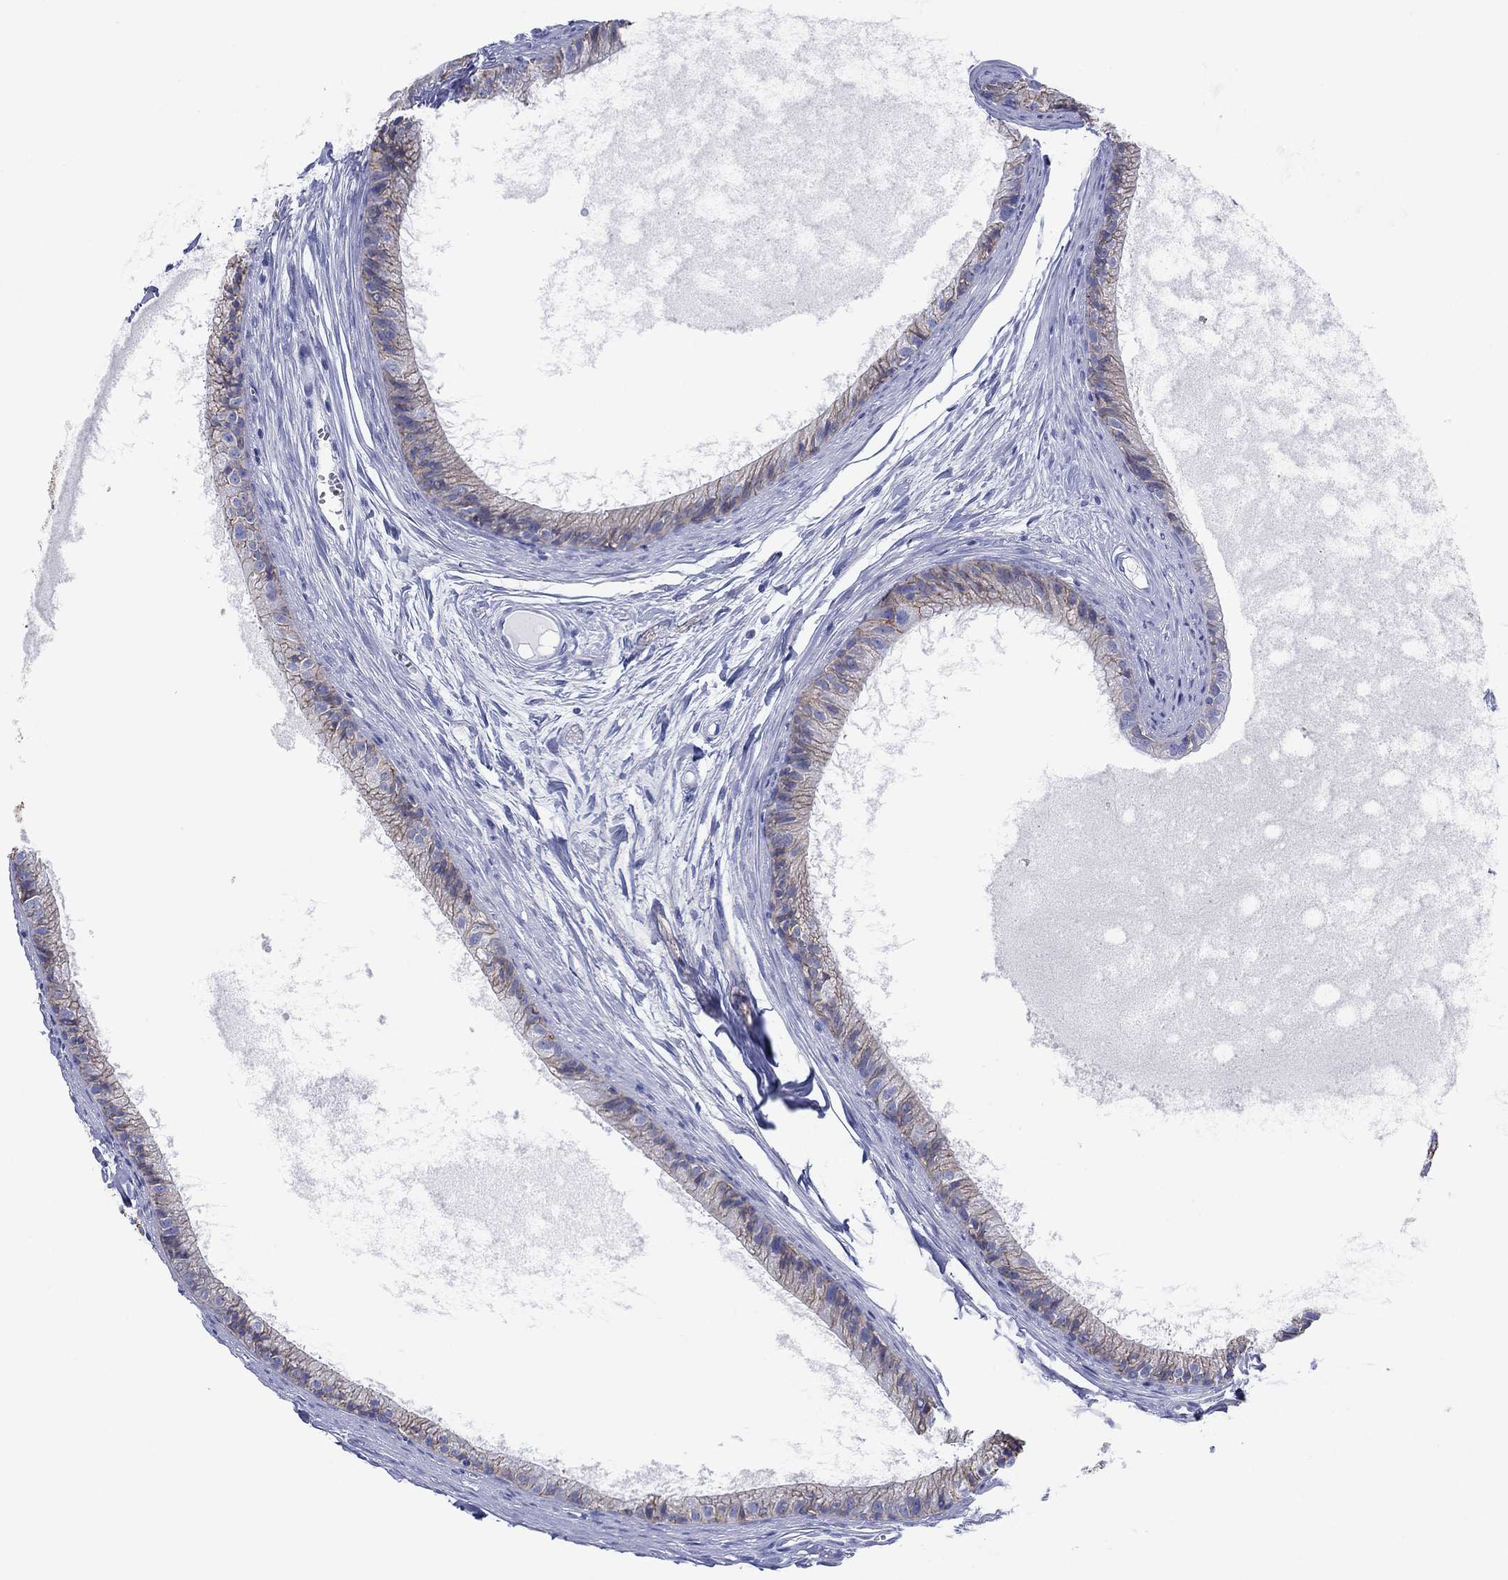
{"staining": {"intensity": "moderate", "quantity": "25%-75%", "location": "cytoplasmic/membranous"}, "tissue": "epididymis", "cell_type": "Glandular cells", "image_type": "normal", "snomed": [{"axis": "morphology", "description": "Normal tissue, NOS"}, {"axis": "topography", "description": "Epididymis"}], "caption": "Epididymis stained with IHC displays moderate cytoplasmic/membranous expression in approximately 25%-75% of glandular cells.", "gene": "ATP1B1", "patient": {"sex": "male", "age": 51}}